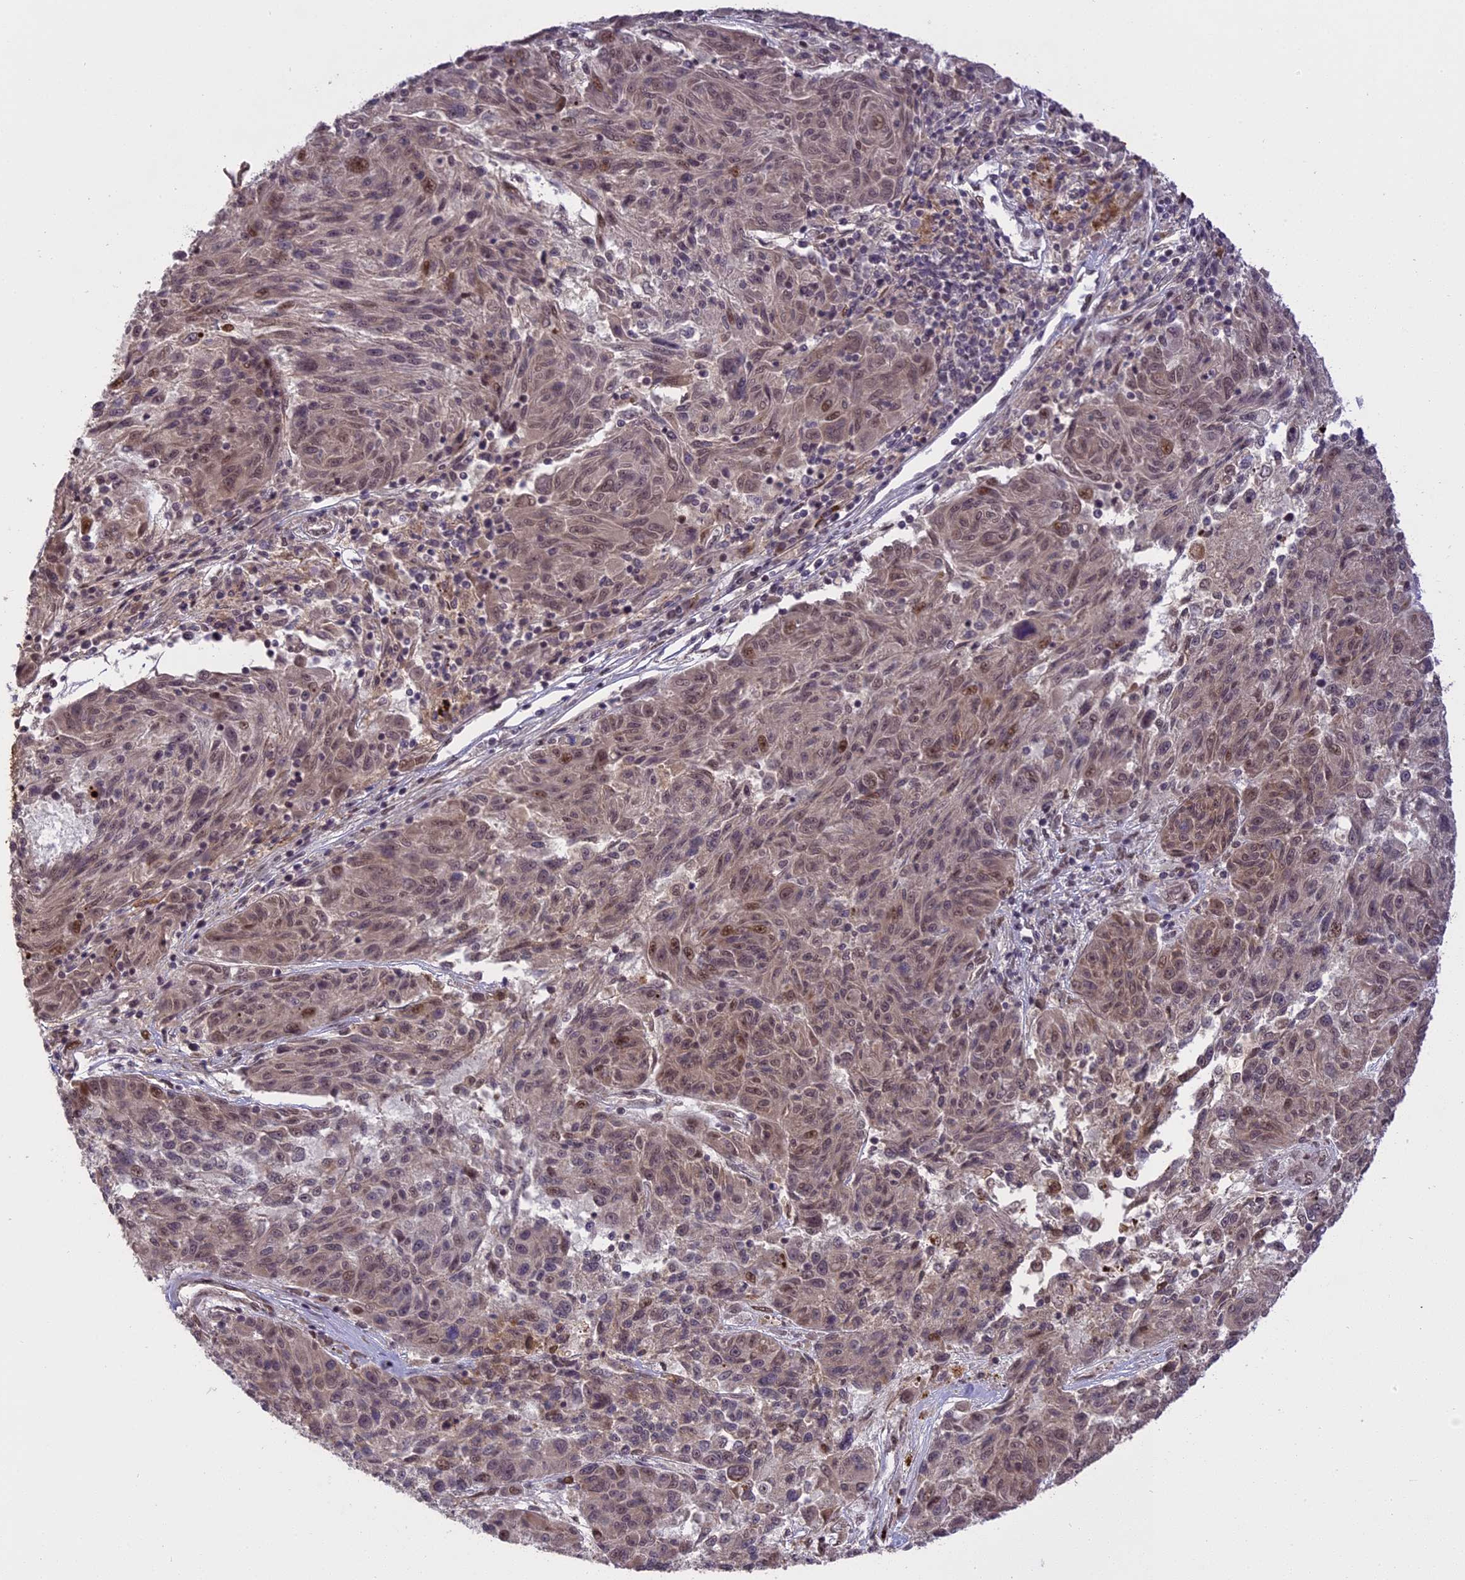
{"staining": {"intensity": "moderate", "quantity": "<25%", "location": "nuclear"}, "tissue": "melanoma", "cell_type": "Tumor cells", "image_type": "cancer", "snomed": [{"axis": "morphology", "description": "Malignant melanoma, NOS"}, {"axis": "topography", "description": "Skin"}], "caption": "This is a photomicrograph of immunohistochemistry (IHC) staining of melanoma, which shows moderate staining in the nuclear of tumor cells.", "gene": "PRELID2", "patient": {"sex": "male", "age": 53}}